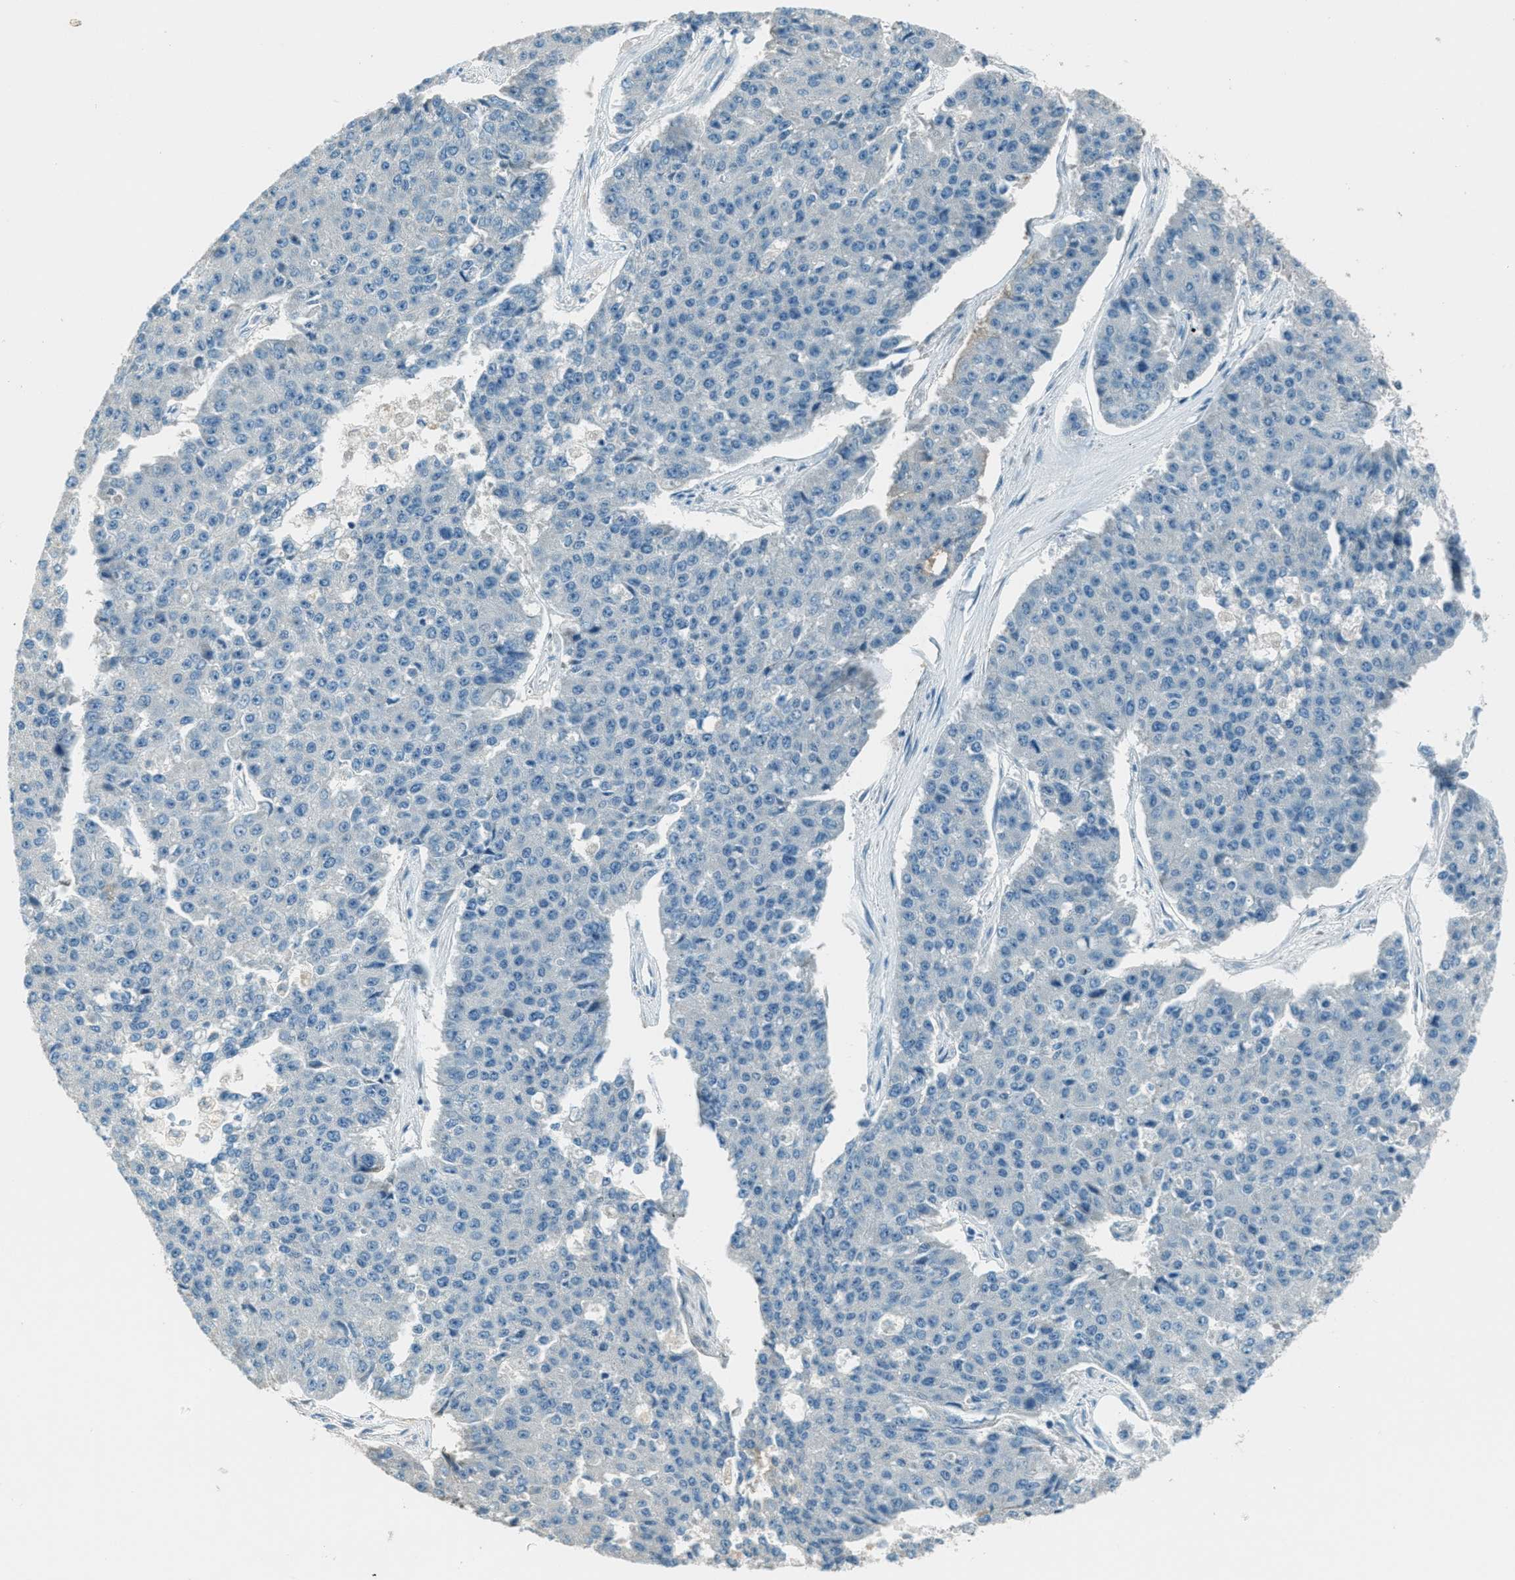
{"staining": {"intensity": "negative", "quantity": "none", "location": "none"}, "tissue": "pancreatic cancer", "cell_type": "Tumor cells", "image_type": "cancer", "snomed": [{"axis": "morphology", "description": "Adenocarcinoma, NOS"}, {"axis": "topography", "description": "Pancreas"}], "caption": "An IHC photomicrograph of pancreatic adenocarcinoma is shown. There is no staining in tumor cells of pancreatic adenocarcinoma.", "gene": "MSLN", "patient": {"sex": "male", "age": 50}}